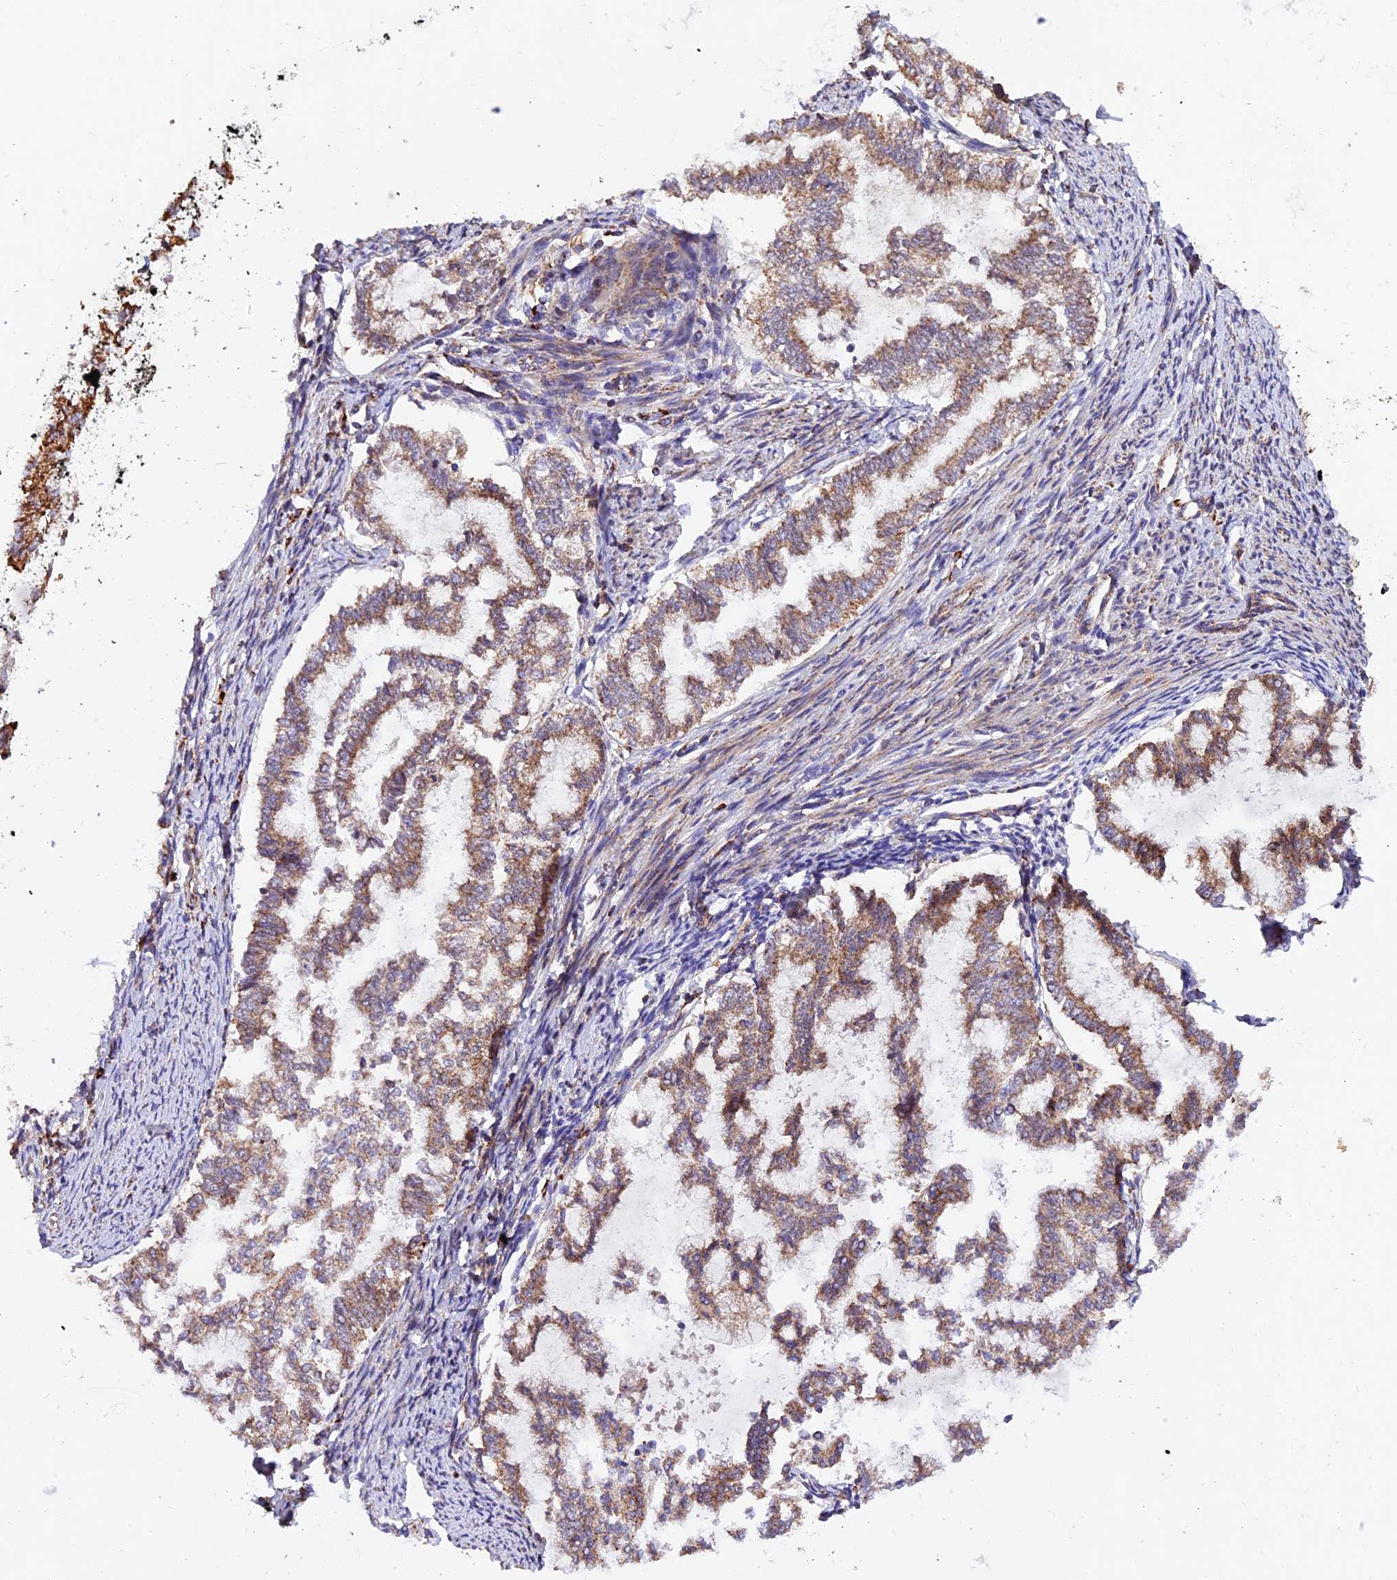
{"staining": {"intensity": "moderate", "quantity": ">75%", "location": "cytoplasmic/membranous"}, "tissue": "endometrial cancer", "cell_type": "Tumor cells", "image_type": "cancer", "snomed": [{"axis": "morphology", "description": "Adenocarcinoma, NOS"}, {"axis": "topography", "description": "Endometrium"}], "caption": "A brown stain labels moderate cytoplasmic/membranous staining of a protein in human endometrial cancer tumor cells.", "gene": "NDUFA8", "patient": {"sex": "female", "age": 79}}